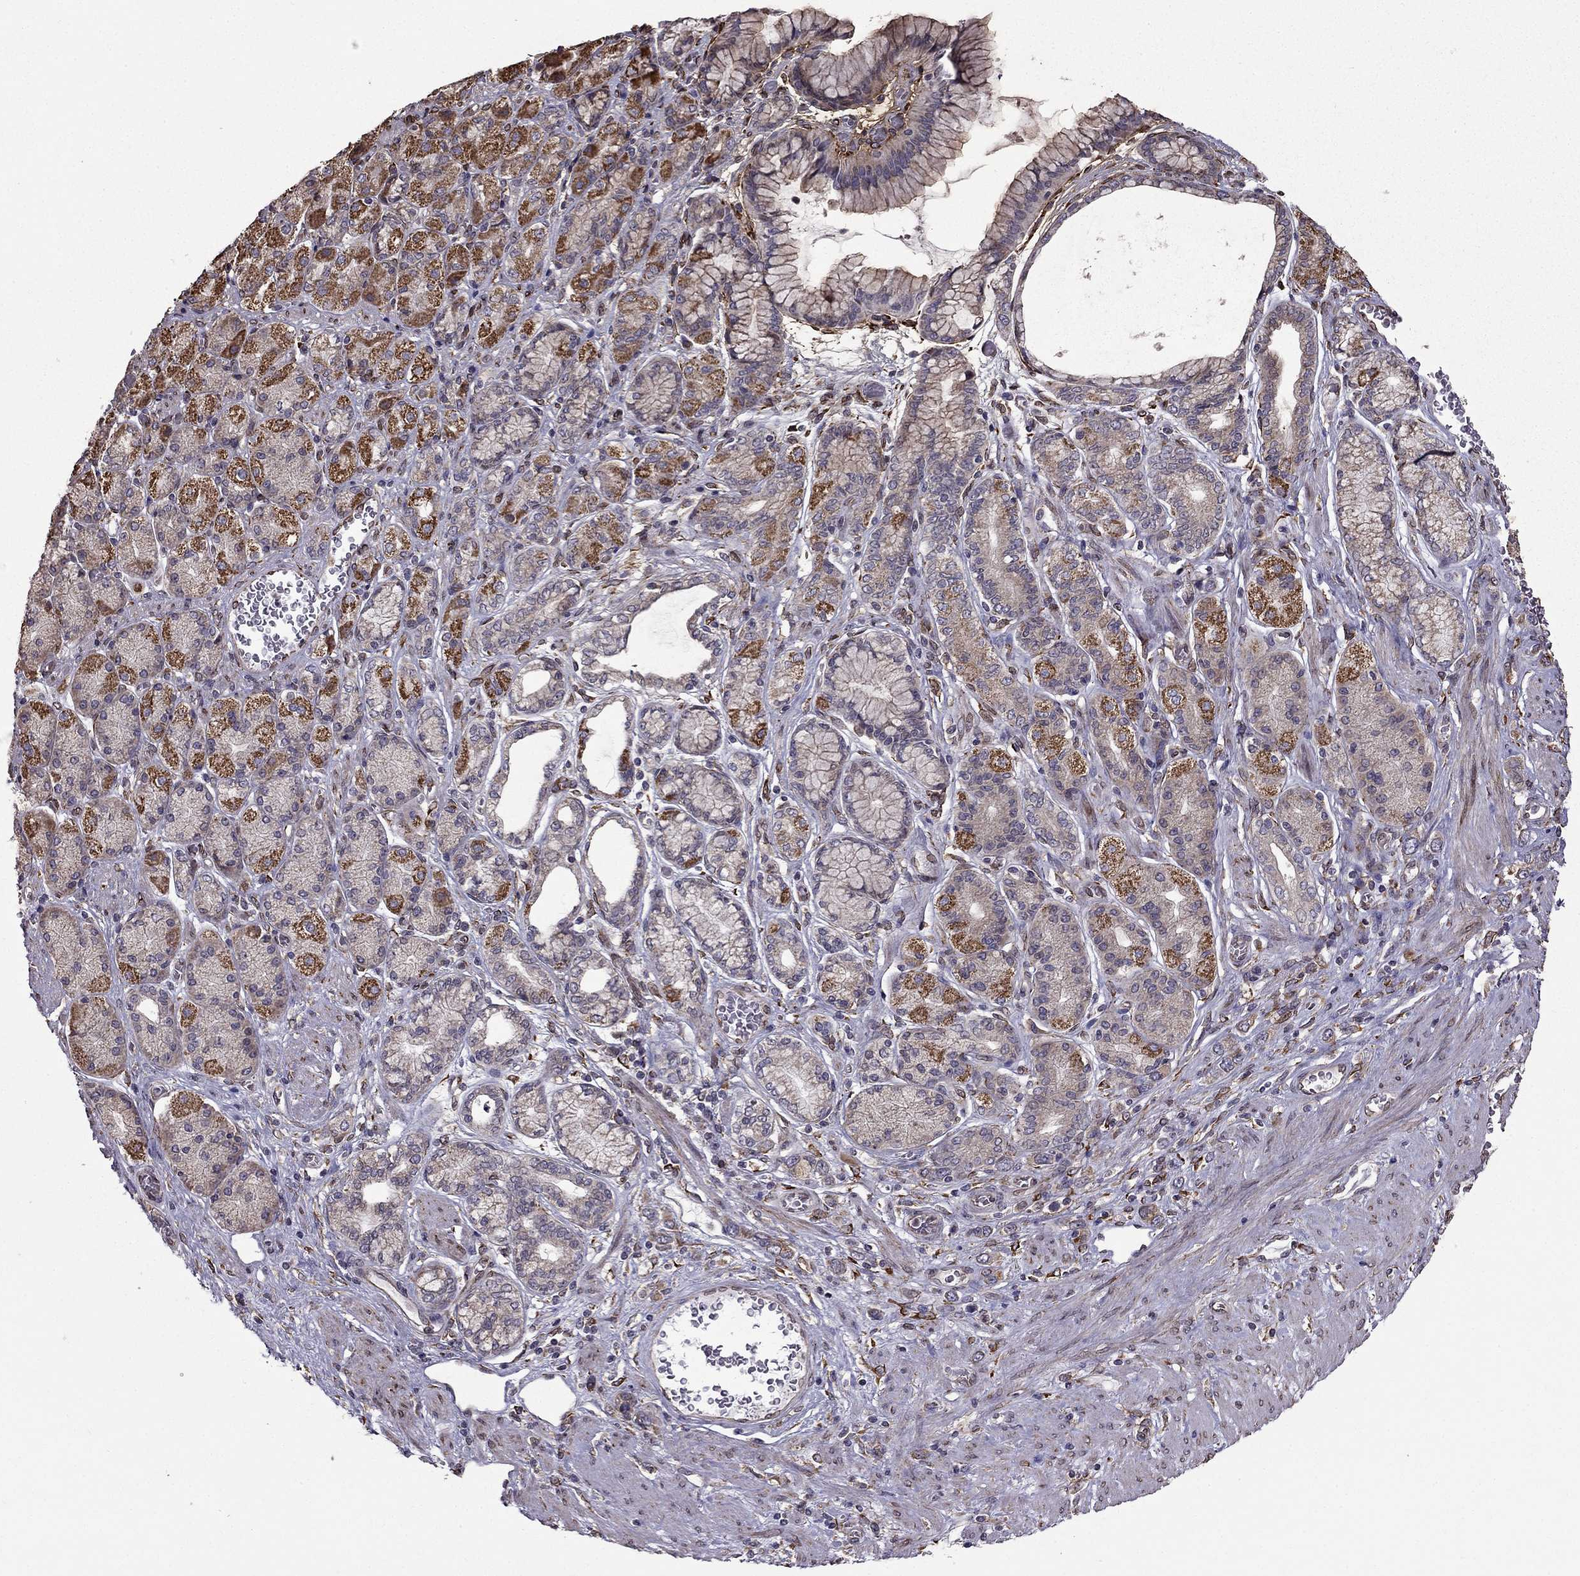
{"staining": {"intensity": "strong", "quantity": "<25%", "location": "cytoplasmic/membranous"}, "tissue": "stomach cancer", "cell_type": "Tumor cells", "image_type": "cancer", "snomed": [{"axis": "morphology", "description": "Normal tissue, NOS"}, {"axis": "morphology", "description": "Adenocarcinoma, NOS"}, {"axis": "morphology", "description": "Adenocarcinoma, High grade"}, {"axis": "topography", "description": "Stomach, upper"}, {"axis": "topography", "description": "Stomach"}], "caption": "A brown stain labels strong cytoplasmic/membranous expression of a protein in human stomach adenocarcinoma tumor cells. (Stains: DAB (3,3'-diaminobenzidine) in brown, nuclei in blue, Microscopy: brightfield microscopy at high magnification).", "gene": "IKBIP", "patient": {"sex": "female", "age": 65}}